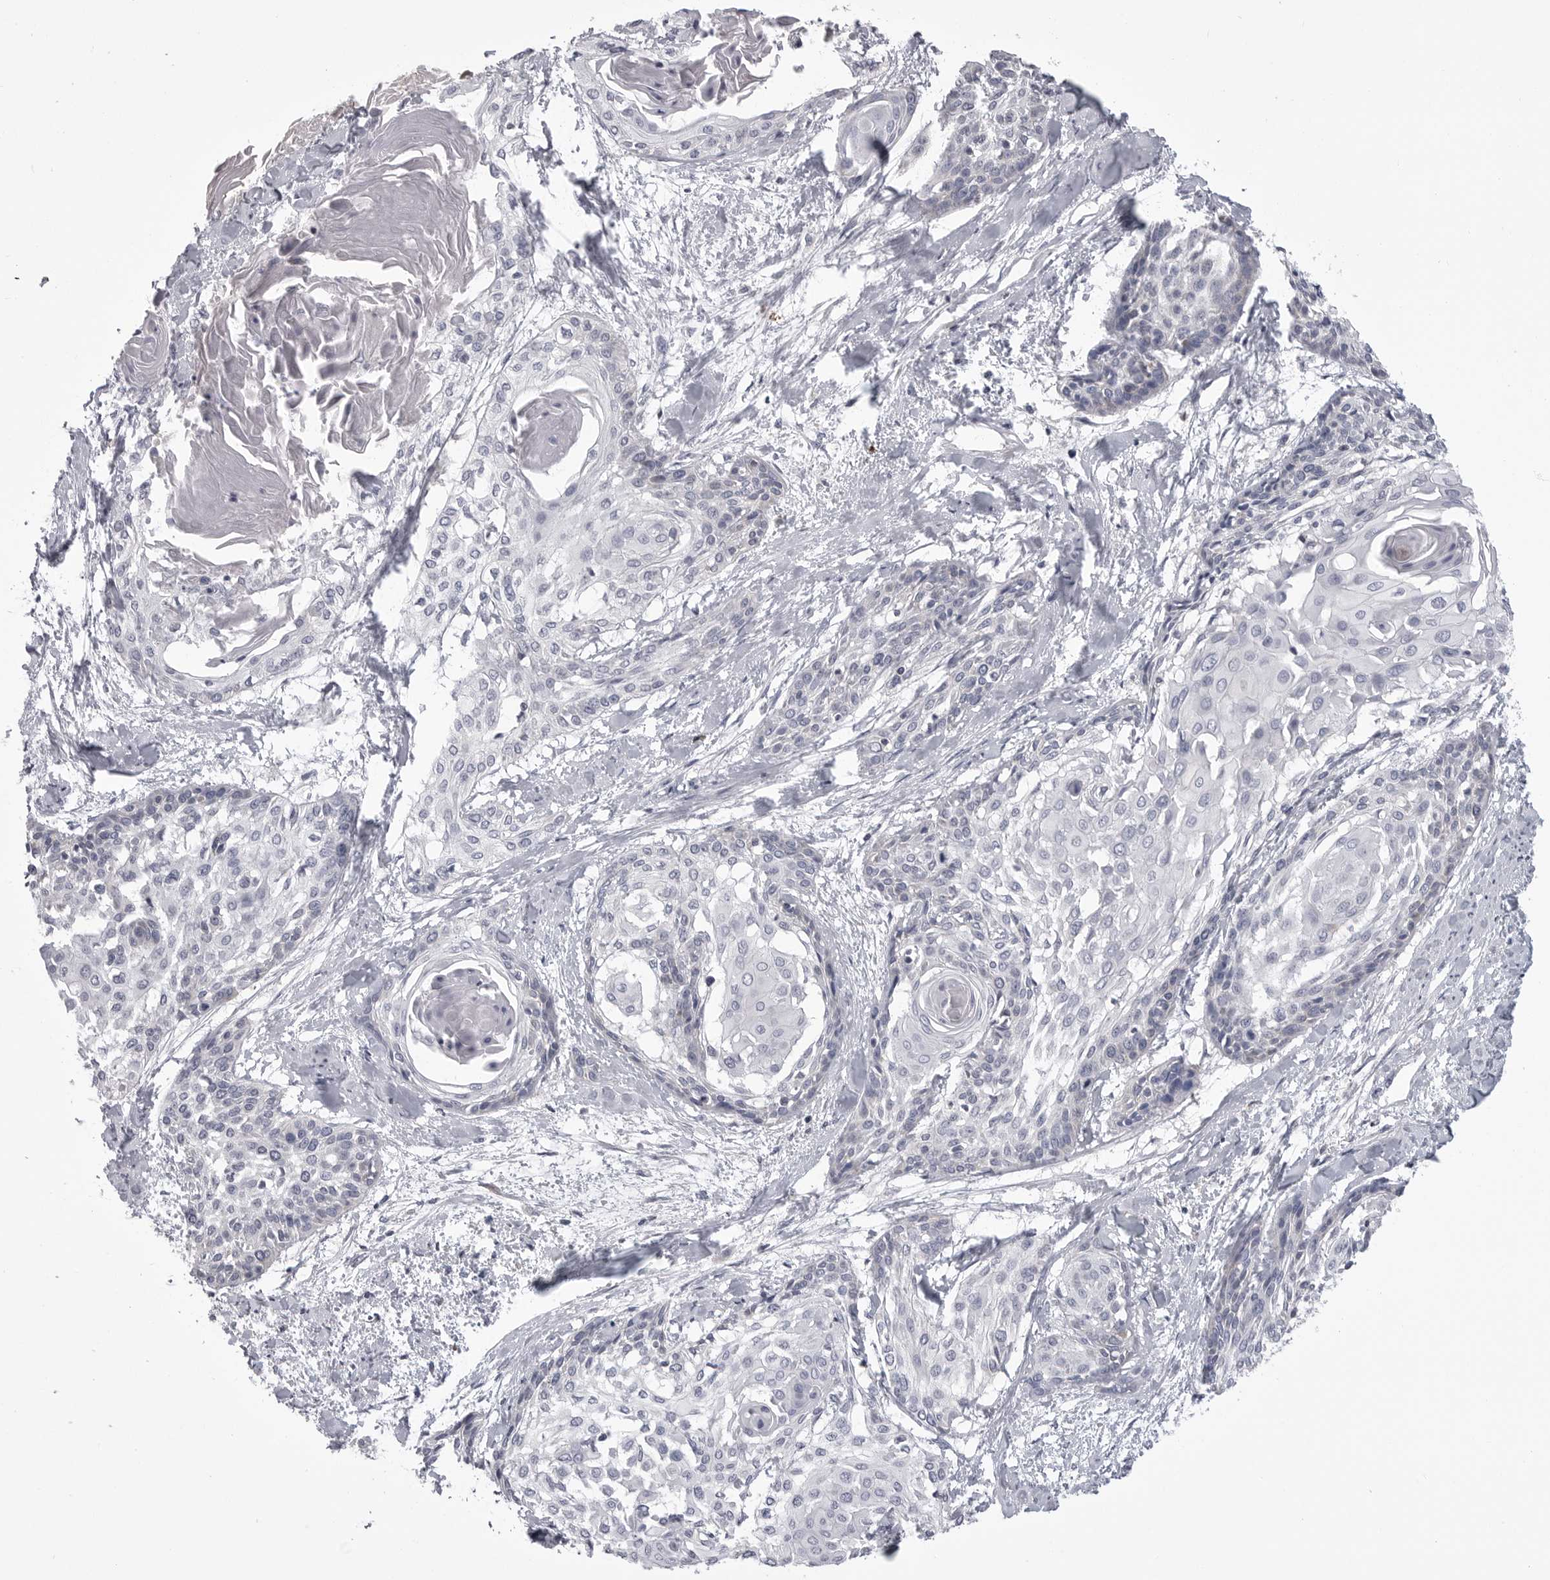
{"staining": {"intensity": "negative", "quantity": "none", "location": "none"}, "tissue": "cervical cancer", "cell_type": "Tumor cells", "image_type": "cancer", "snomed": [{"axis": "morphology", "description": "Squamous cell carcinoma, NOS"}, {"axis": "topography", "description": "Cervix"}], "caption": "There is no significant staining in tumor cells of cervical cancer.", "gene": "FKBP2", "patient": {"sex": "female", "age": 57}}